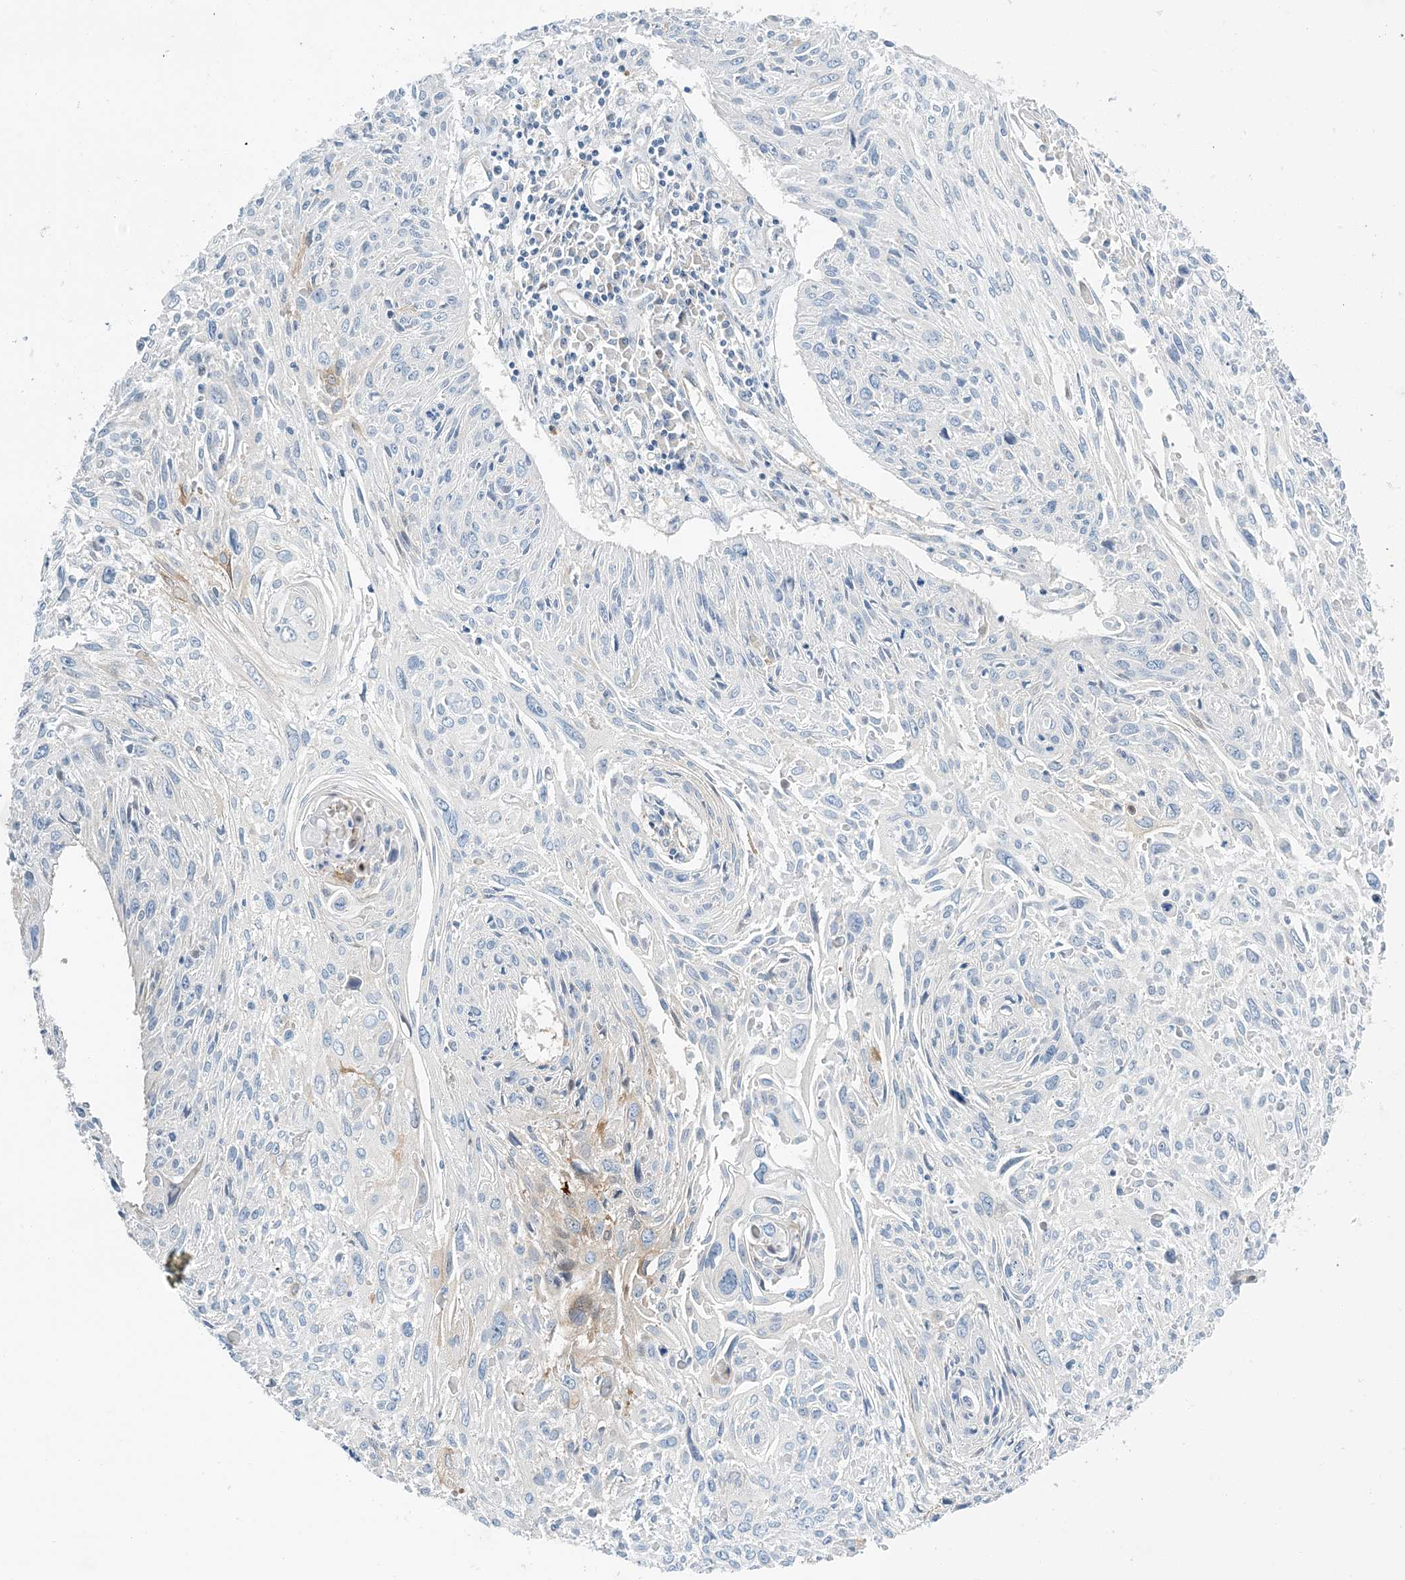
{"staining": {"intensity": "negative", "quantity": "none", "location": "none"}, "tissue": "cervical cancer", "cell_type": "Tumor cells", "image_type": "cancer", "snomed": [{"axis": "morphology", "description": "Squamous cell carcinoma, NOS"}, {"axis": "topography", "description": "Cervix"}], "caption": "DAB immunohistochemical staining of human cervical cancer (squamous cell carcinoma) exhibits no significant positivity in tumor cells.", "gene": "PCDHA2", "patient": {"sex": "female", "age": 51}}